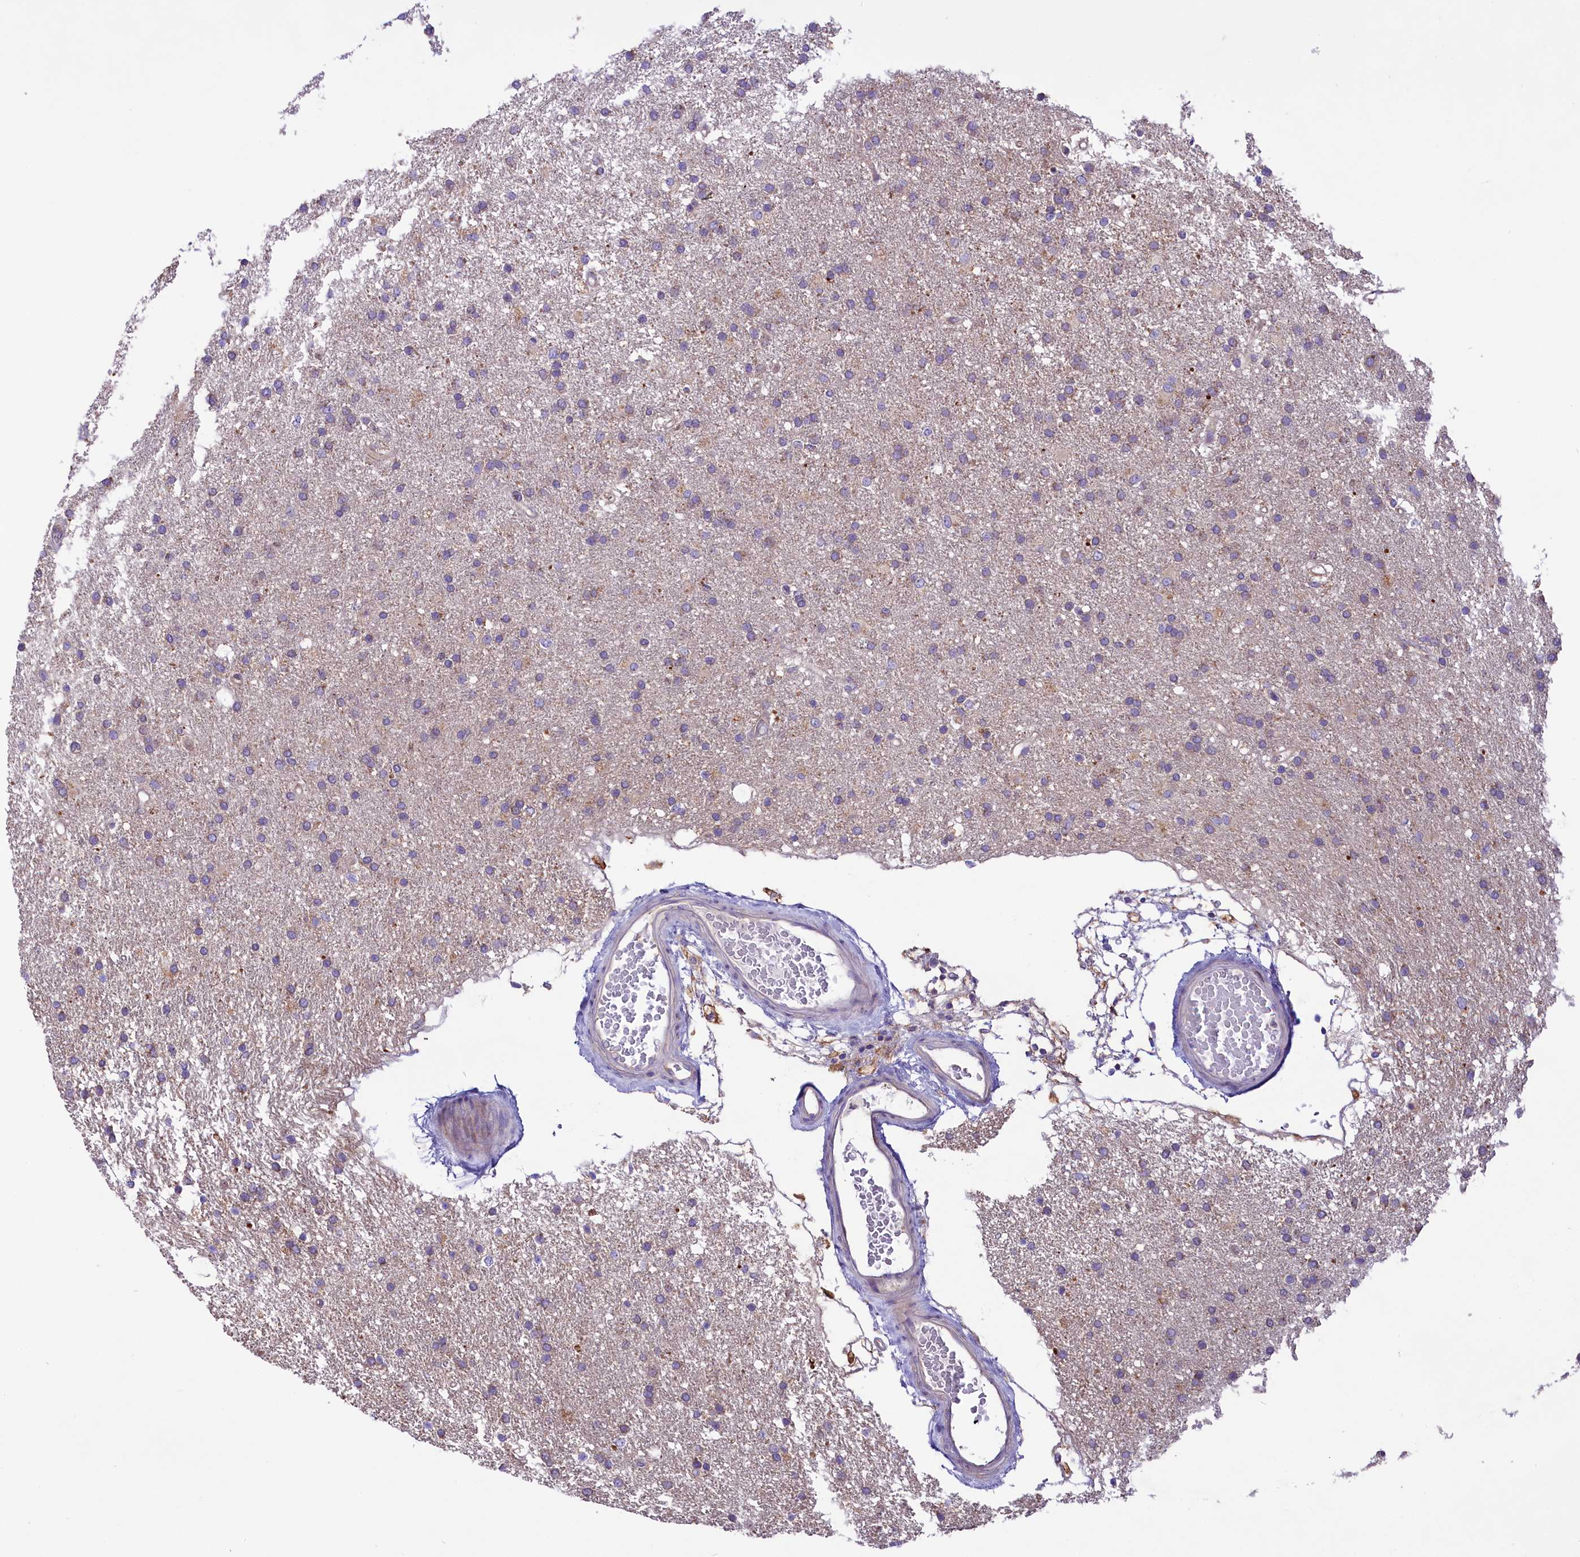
{"staining": {"intensity": "negative", "quantity": "none", "location": "none"}, "tissue": "glioma", "cell_type": "Tumor cells", "image_type": "cancer", "snomed": [{"axis": "morphology", "description": "Glioma, malignant, High grade"}, {"axis": "topography", "description": "Brain"}], "caption": "High power microscopy image of an immunohistochemistry (IHC) image of glioma, revealing no significant expression in tumor cells. (Stains: DAB (3,3'-diaminobenzidine) immunohistochemistry (IHC) with hematoxylin counter stain, Microscopy: brightfield microscopy at high magnification).", "gene": "PEMT", "patient": {"sex": "male", "age": 77}}